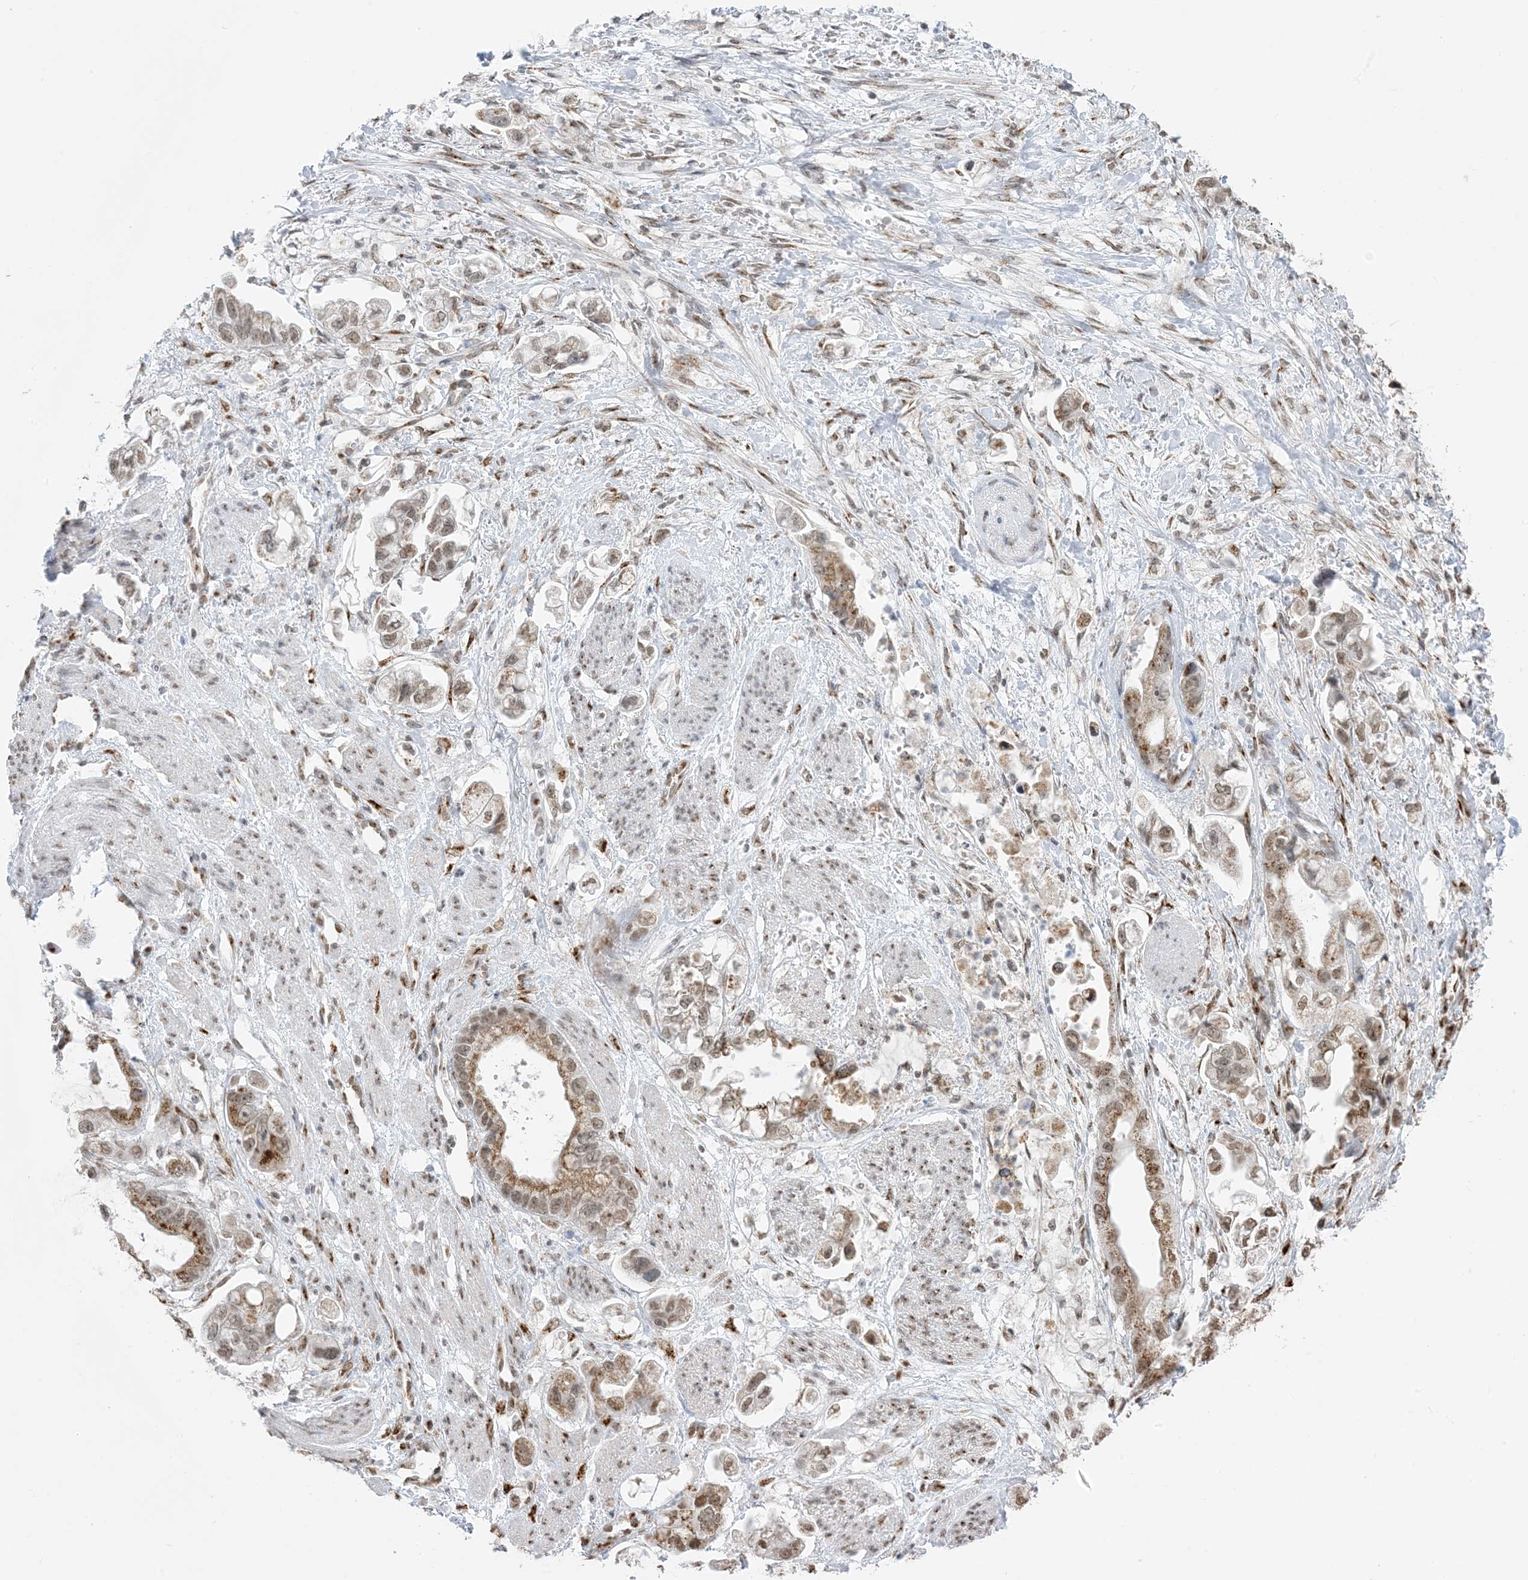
{"staining": {"intensity": "moderate", "quantity": ">75%", "location": "cytoplasmic/membranous,nuclear"}, "tissue": "stomach cancer", "cell_type": "Tumor cells", "image_type": "cancer", "snomed": [{"axis": "morphology", "description": "Adenocarcinoma, NOS"}, {"axis": "topography", "description": "Stomach"}], "caption": "A high-resolution histopathology image shows IHC staining of stomach cancer (adenocarcinoma), which displays moderate cytoplasmic/membranous and nuclear positivity in about >75% of tumor cells. (DAB IHC with brightfield microscopy, high magnification).", "gene": "GPR107", "patient": {"sex": "male", "age": 62}}